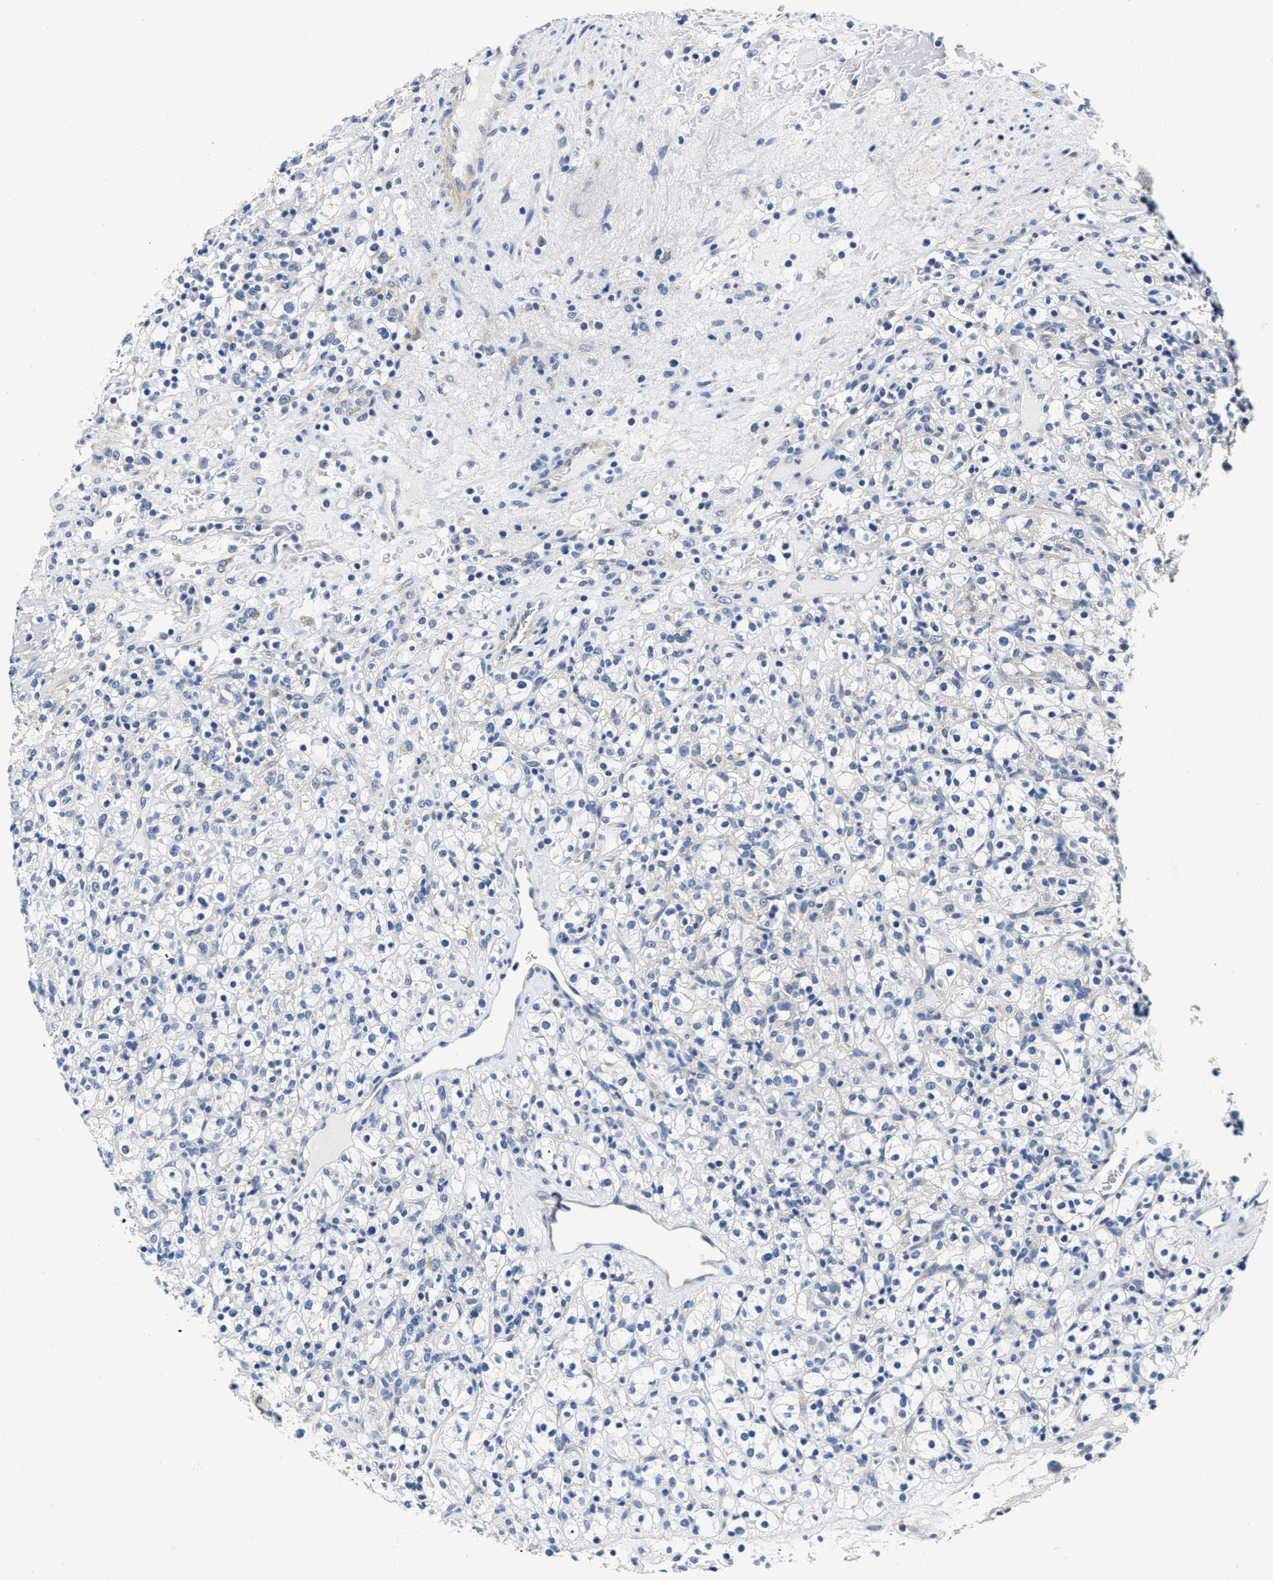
{"staining": {"intensity": "negative", "quantity": "none", "location": "none"}, "tissue": "renal cancer", "cell_type": "Tumor cells", "image_type": "cancer", "snomed": [{"axis": "morphology", "description": "Normal tissue, NOS"}, {"axis": "morphology", "description": "Adenocarcinoma, NOS"}, {"axis": "topography", "description": "Kidney"}], "caption": "Human renal adenocarcinoma stained for a protein using immunohistochemistry exhibits no positivity in tumor cells.", "gene": "EIF2AK2", "patient": {"sex": "female", "age": 72}}